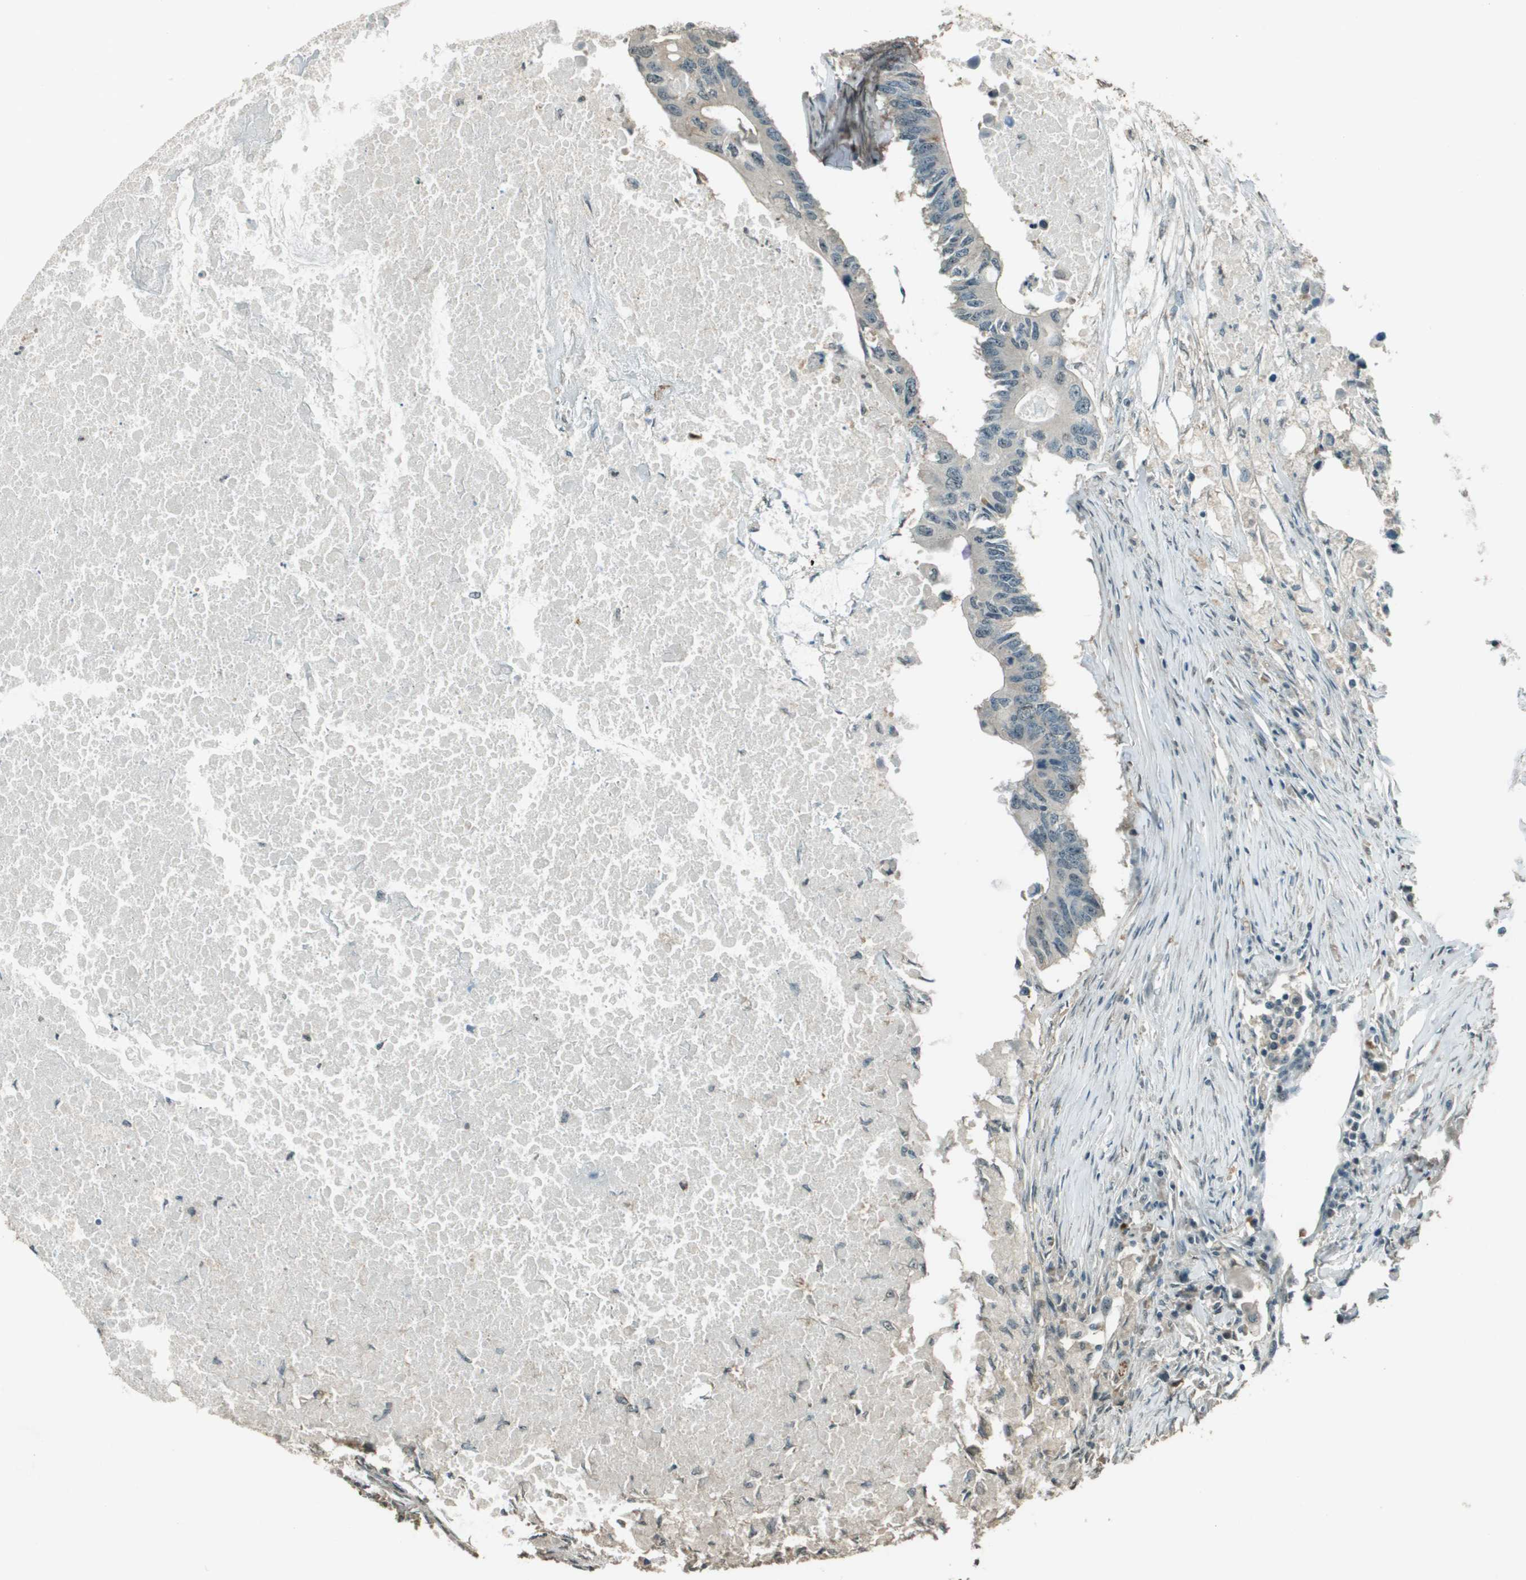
{"staining": {"intensity": "negative", "quantity": "none", "location": "none"}, "tissue": "colorectal cancer", "cell_type": "Tumor cells", "image_type": "cancer", "snomed": [{"axis": "morphology", "description": "Adenocarcinoma, NOS"}, {"axis": "topography", "description": "Colon"}], "caption": "This is a micrograph of IHC staining of colorectal cancer (adenocarcinoma), which shows no positivity in tumor cells. The staining is performed using DAB (3,3'-diaminobenzidine) brown chromogen with nuclei counter-stained in using hematoxylin.", "gene": "SDC3", "patient": {"sex": "male", "age": 71}}